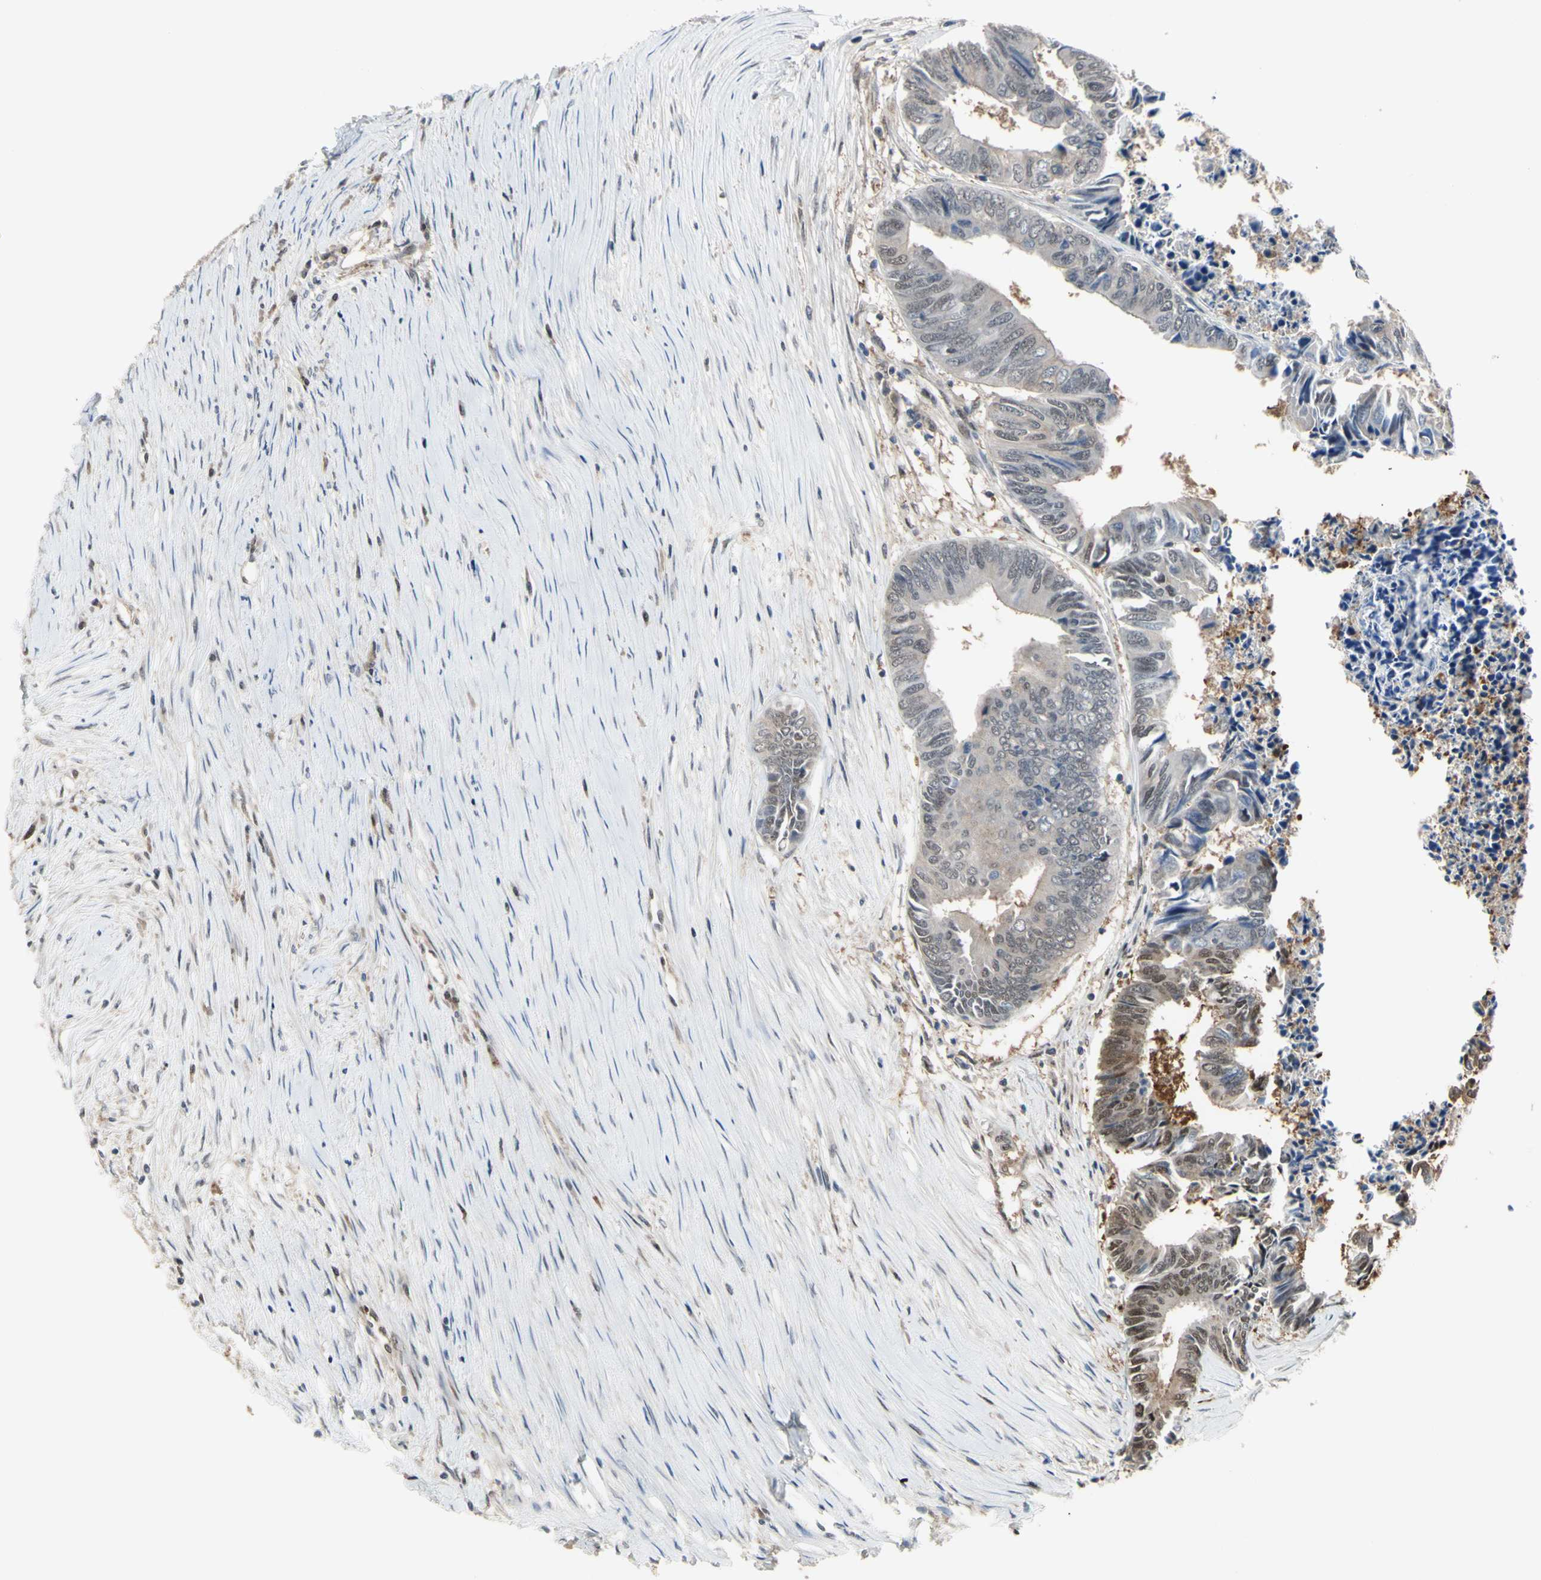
{"staining": {"intensity": "moderate", "quantity": "25%-75%", "location": "cytoplasmic/membranous,nuclear"}, "tissue": "colorectal cancer", "cell_type": "Tumor cells", "image_type": "cancer", "snomed": [{"axis": "morphology", "description": "Adenocarcinoma, NOS"}, {"axis": "topography", "description": "Rectum"}], "caption": "Adenocarcinoma (colorectal) stained with DAB immunohistochemistry (IHC) reveals medium levels of moderate cytoplasmic/membranous and nuclear expression in about 25%-75% of tumor cells. The protein of interest is stained brown, and the nuclei are stained in blue (DAB IHC with brightfield microscopy, high magnification).", "gene": "HSPA4", "patient": {"sex": "male", "age": 63}}